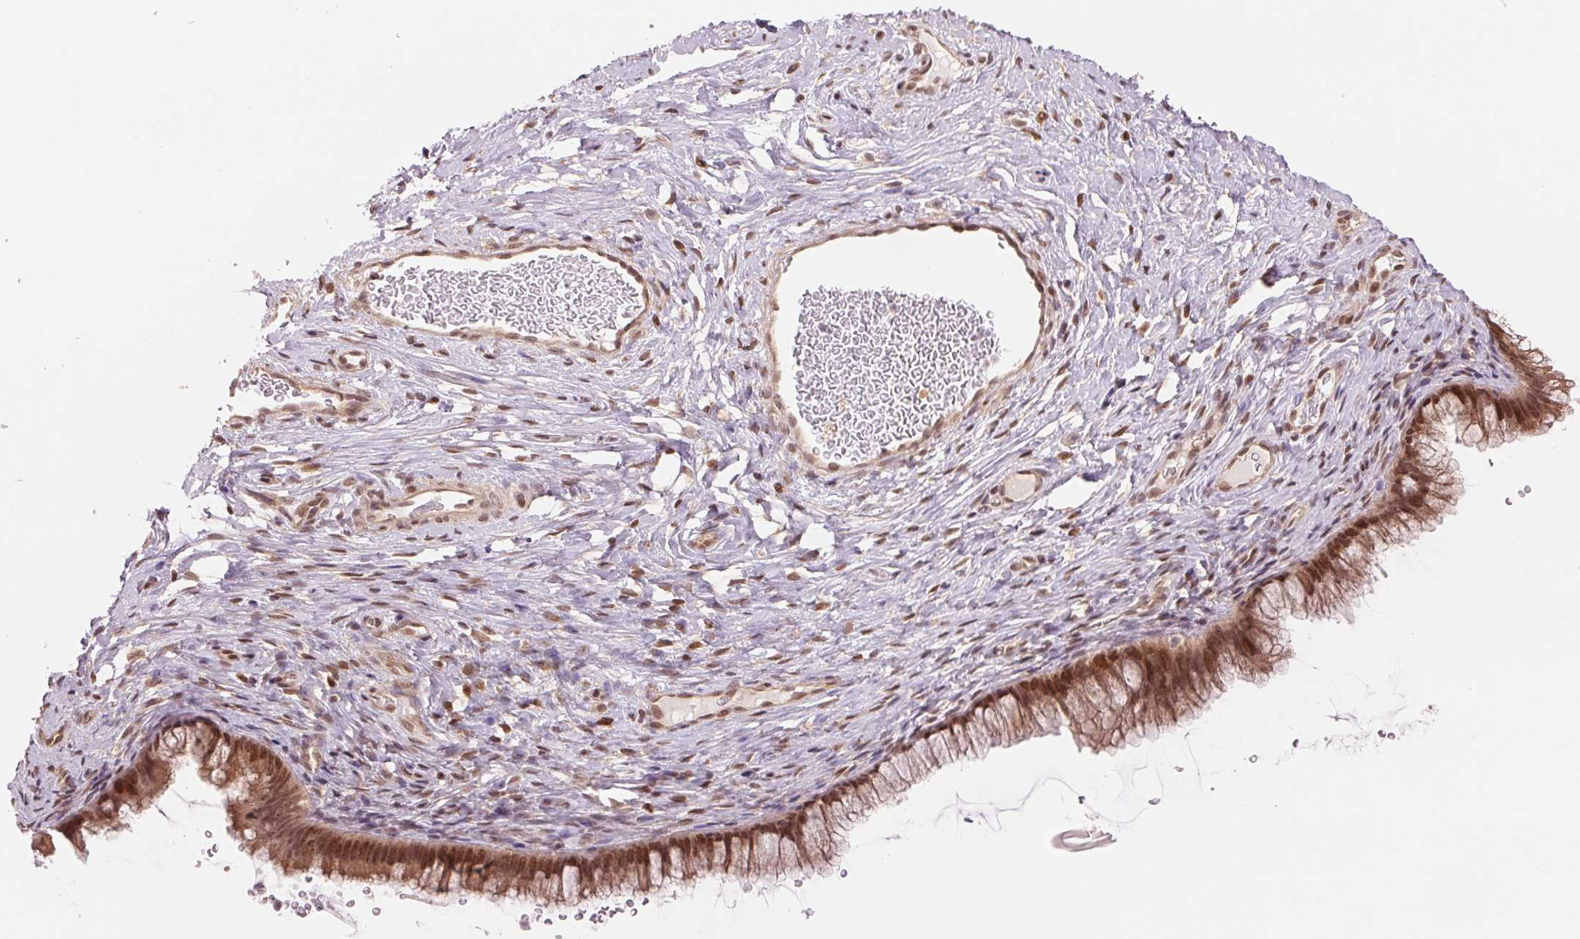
{"staining": {"intensity": "moderate", "quantity": ">75%", "location": "cytoplasmic/membranous,nuclear"}, "tissue": "cervix", "cell_type": "Glandular cells", "image_type": "normal", "snomed": [{"axis": "morphology", "description": "Normal tissue, NOS"}, {"axis": "topography", "description": "Cervix"}], "caption": "Protein staining of normal cervix shows moderate cytoplasmic/membranous,nuclear staining in about >75% of glandular cells.", "gene": "ERI3", "patient": {"sex": "female", "age": 34}}